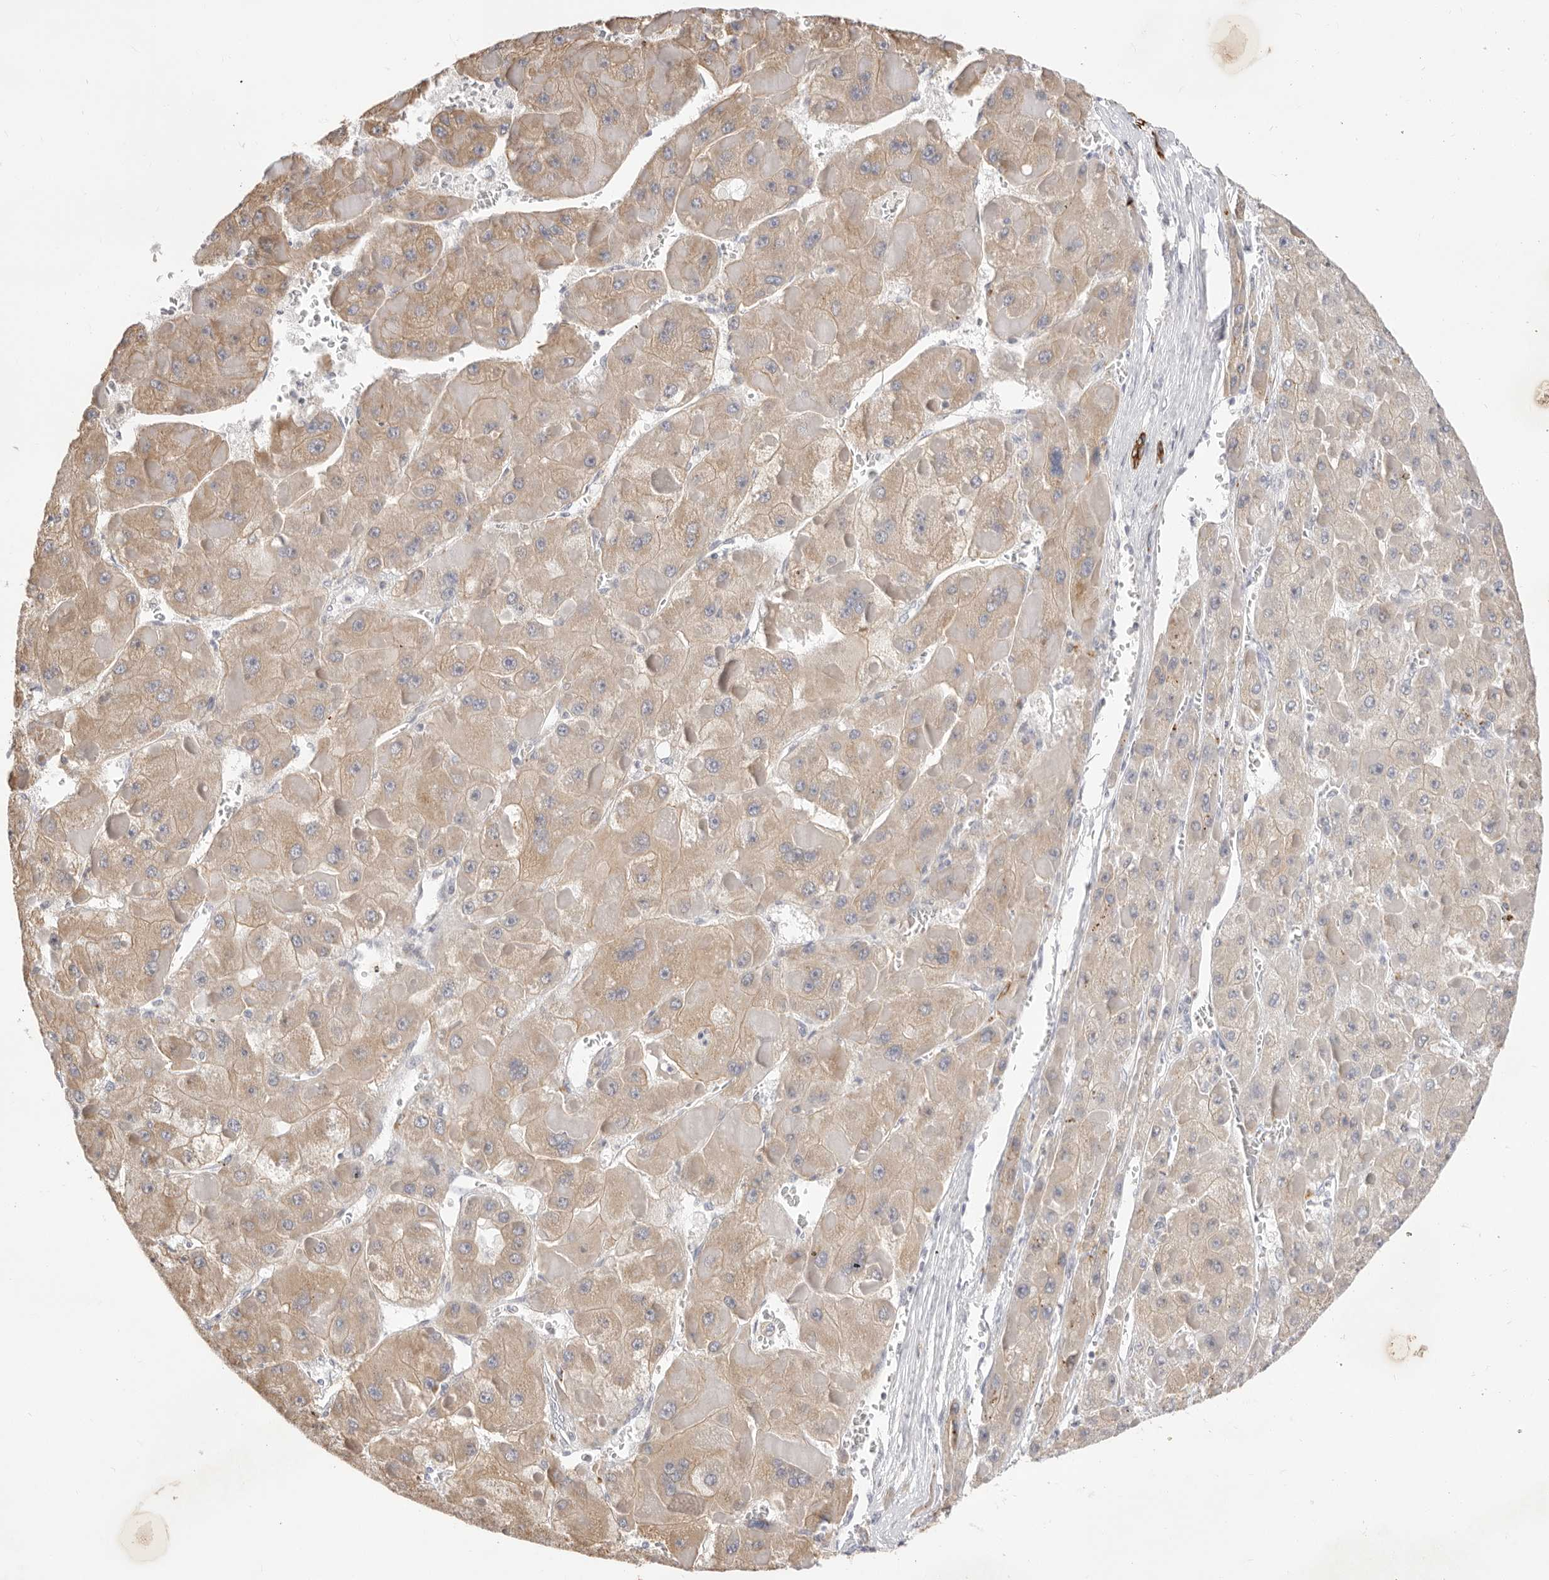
{"staining": {"intensity": "weak", "quantity": ">75%", "location": "cytoplasmic/membranous"}, "tissue": "liver cancer", "cell_type": "Tumor cells", "image_type": "cancer", "snomed": [{"axis": "morphology", "description": "Carcinoma, Hepatocellular, NOS"}, {"axis": "topography", "description": "Liver"}], "caption": "Hepatocellular carcinoma (liver) tissue exhibits weak cytoplasmic/membranous expression in about >75% of tumor cells Immunohistochemistry stains the protein in brown and the nuclei are stained blue.", "gene": "USH1C", "patient": {"sex": "female", "age": 73}}